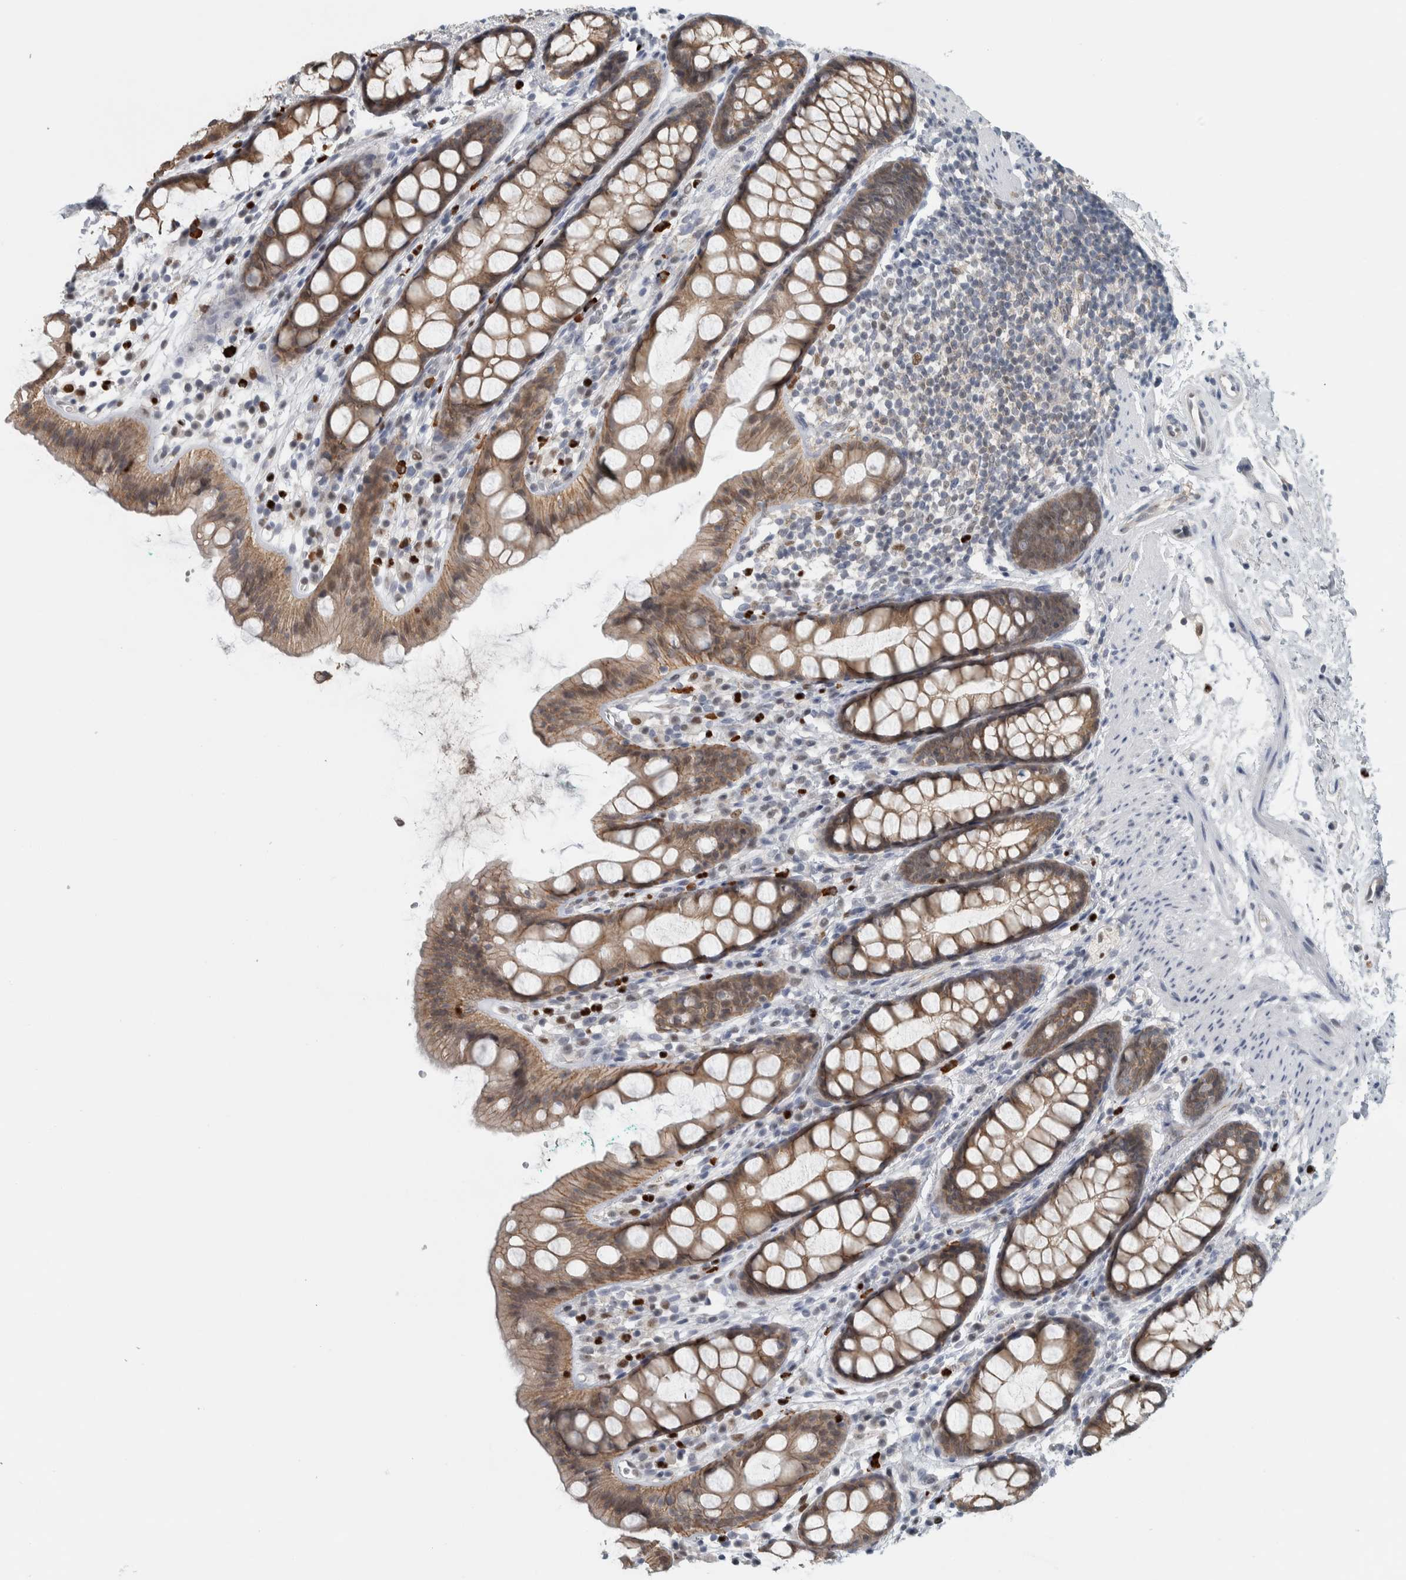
{"staining": {"intensity": "moderate", "quantity": ">75%", "location": "cytoplasmic/membranous"}, "tissue": "rectum", "cell_type": "Glandular cells", "image_type": "normal", "snomed": [{"axis": "morphology", "description": "Normal tissue, NOS"}, {"axis": "topography", "description": "Rectum"}], "caption": "An image of rectum stained for a protein exhibits moderate cytoplasmic/membranous brown staining in glandular cells. The staining was performed using DAB to visualize the protein expression in brown, while the nuclei were stained in blue with hematoxylin (Magnification: 20x).", "gene": "ADPRM", "patient": {"sex": "female", "age": 65}}